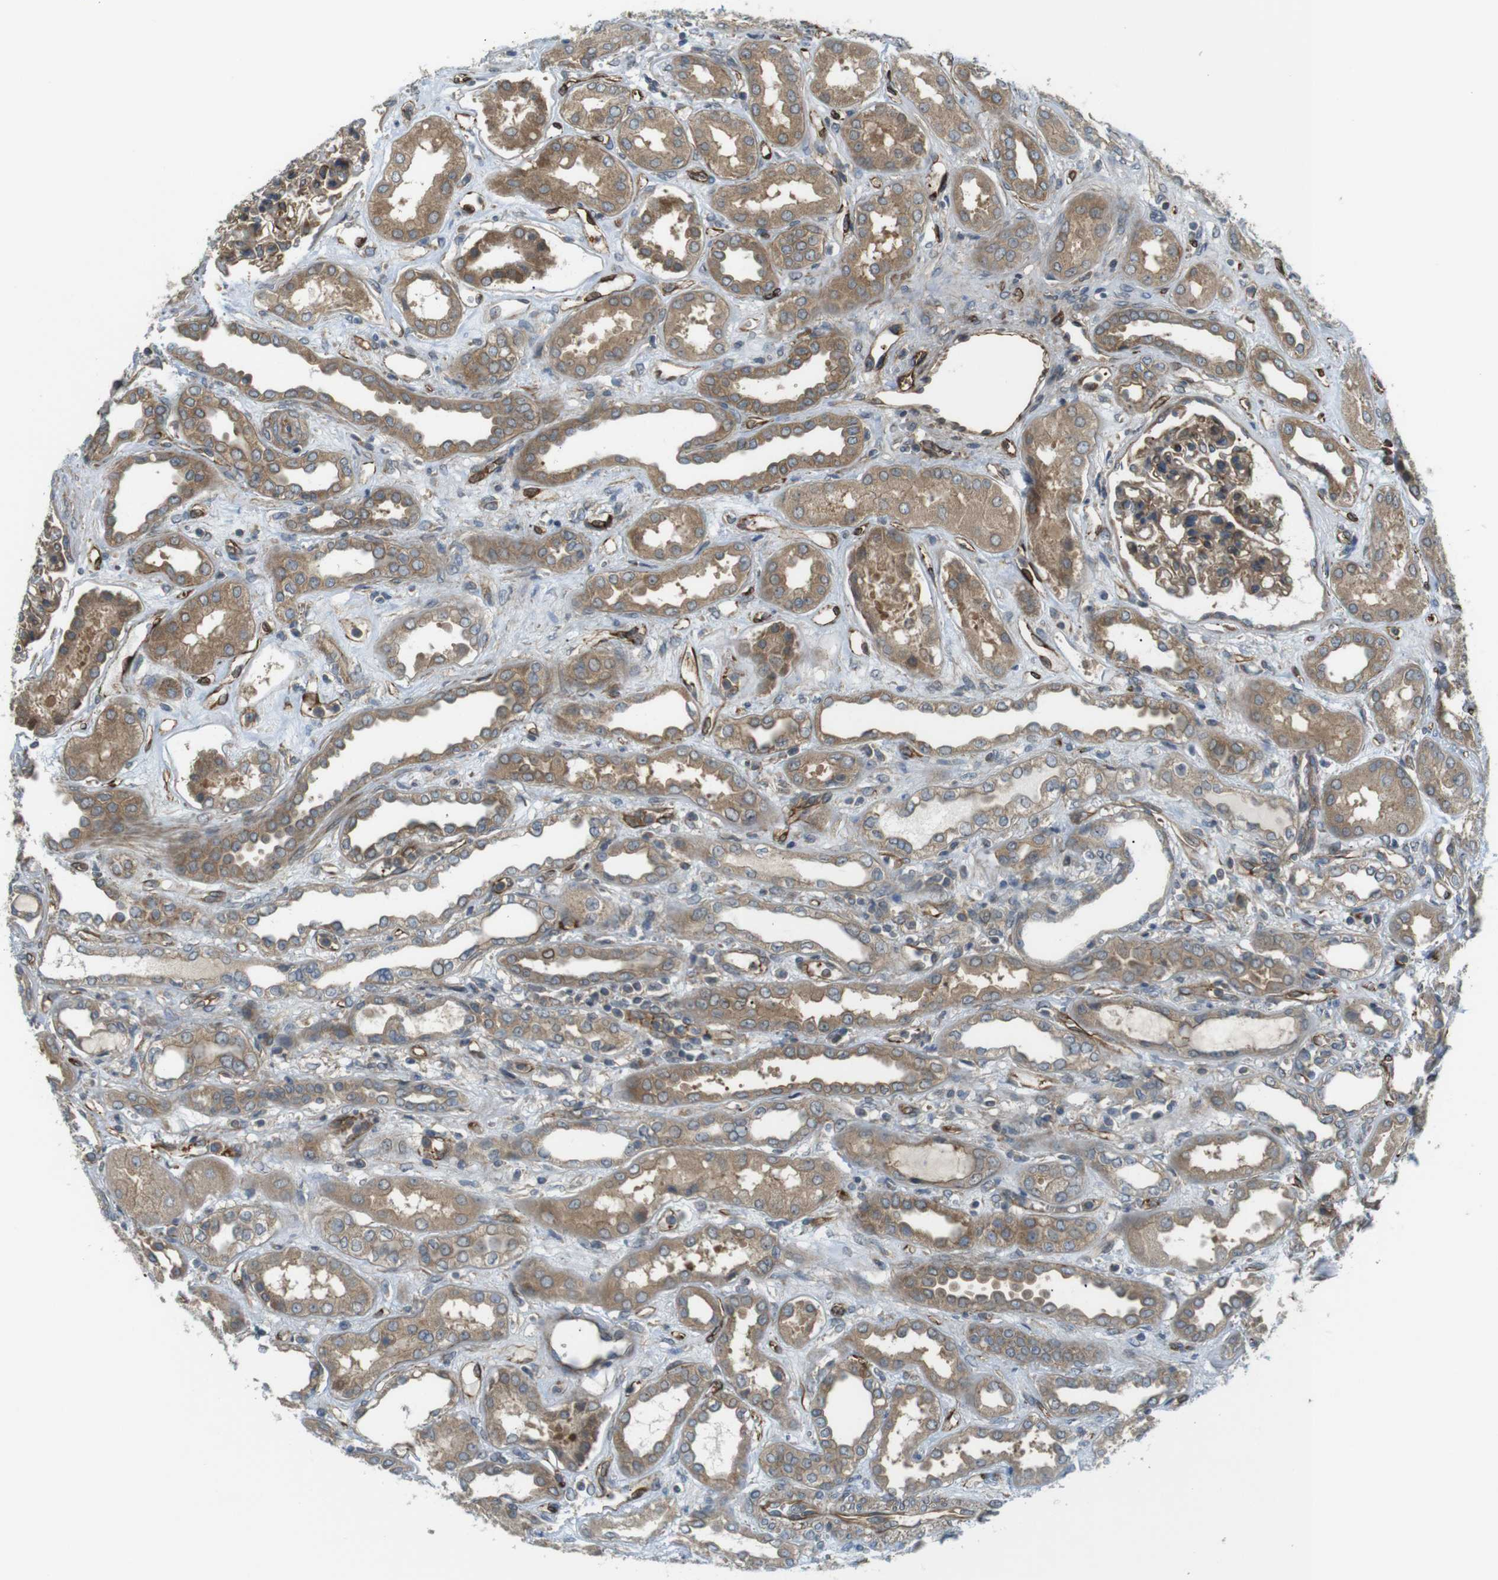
{"staining": {"intensity": "moderate", "quantity": ">75%", "location": "cytoplasmic/membranous"}, "tissue": "kidney", "cell_type": "Cells in glomeruli", "image_type": "normal", "snomed": [{"axis": "morphology", "description": "Normal tissue, NOS"}, {"axis": "topography", "description": "Kidney"}], "caption": "Kidney stained with a brown dye demonstrates moderate cytoplasmic/membranous positive positivity in approximately >75% of cells in glomeruli.", "gene": "TSC1", "patient": {"sex": "male", "age": 59}}